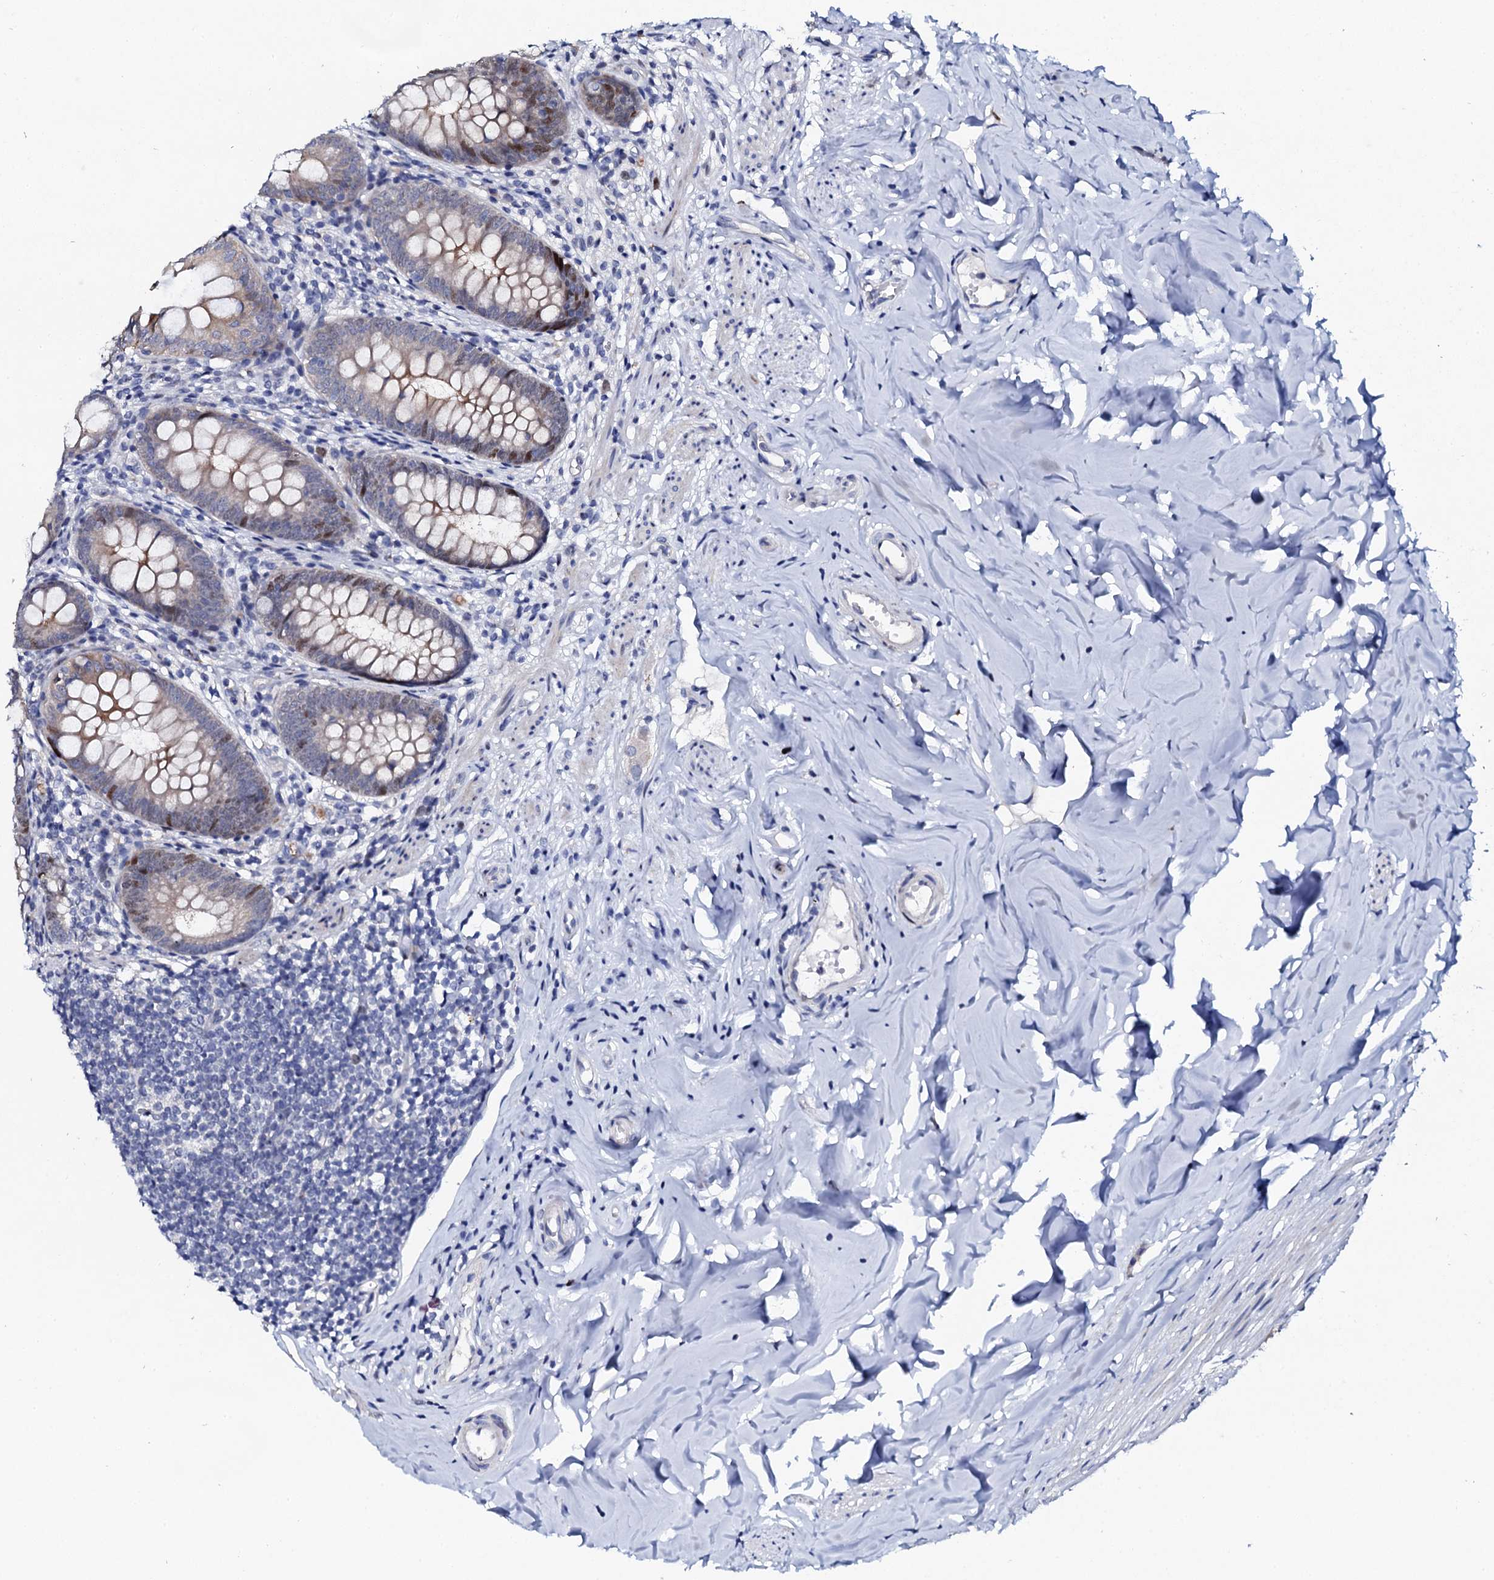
{"staining": {"intensity": "moderate", "quantity": "25%-75%", "location": "cytoplasmic/membranous,nuclear"}, "tissue": "appendix", "cell_type": "Glandular cells", "image_type": "normal", "snomed": [{"axis": "morphology", "description": "Normal tissue, NOS"}, {"axis": "topography", "description": "Appendix"}], "caption": "A high-resolution histopathology image shows immunohistochemistry (IHC) staining of unremarkable appendix, which displays moderate cytoplasmic/membranous,nuclear staining in approximately 25%-75% of glandular cells.", "gene": "NUDT13", "patient": {"sex": "female", "age": 51}}